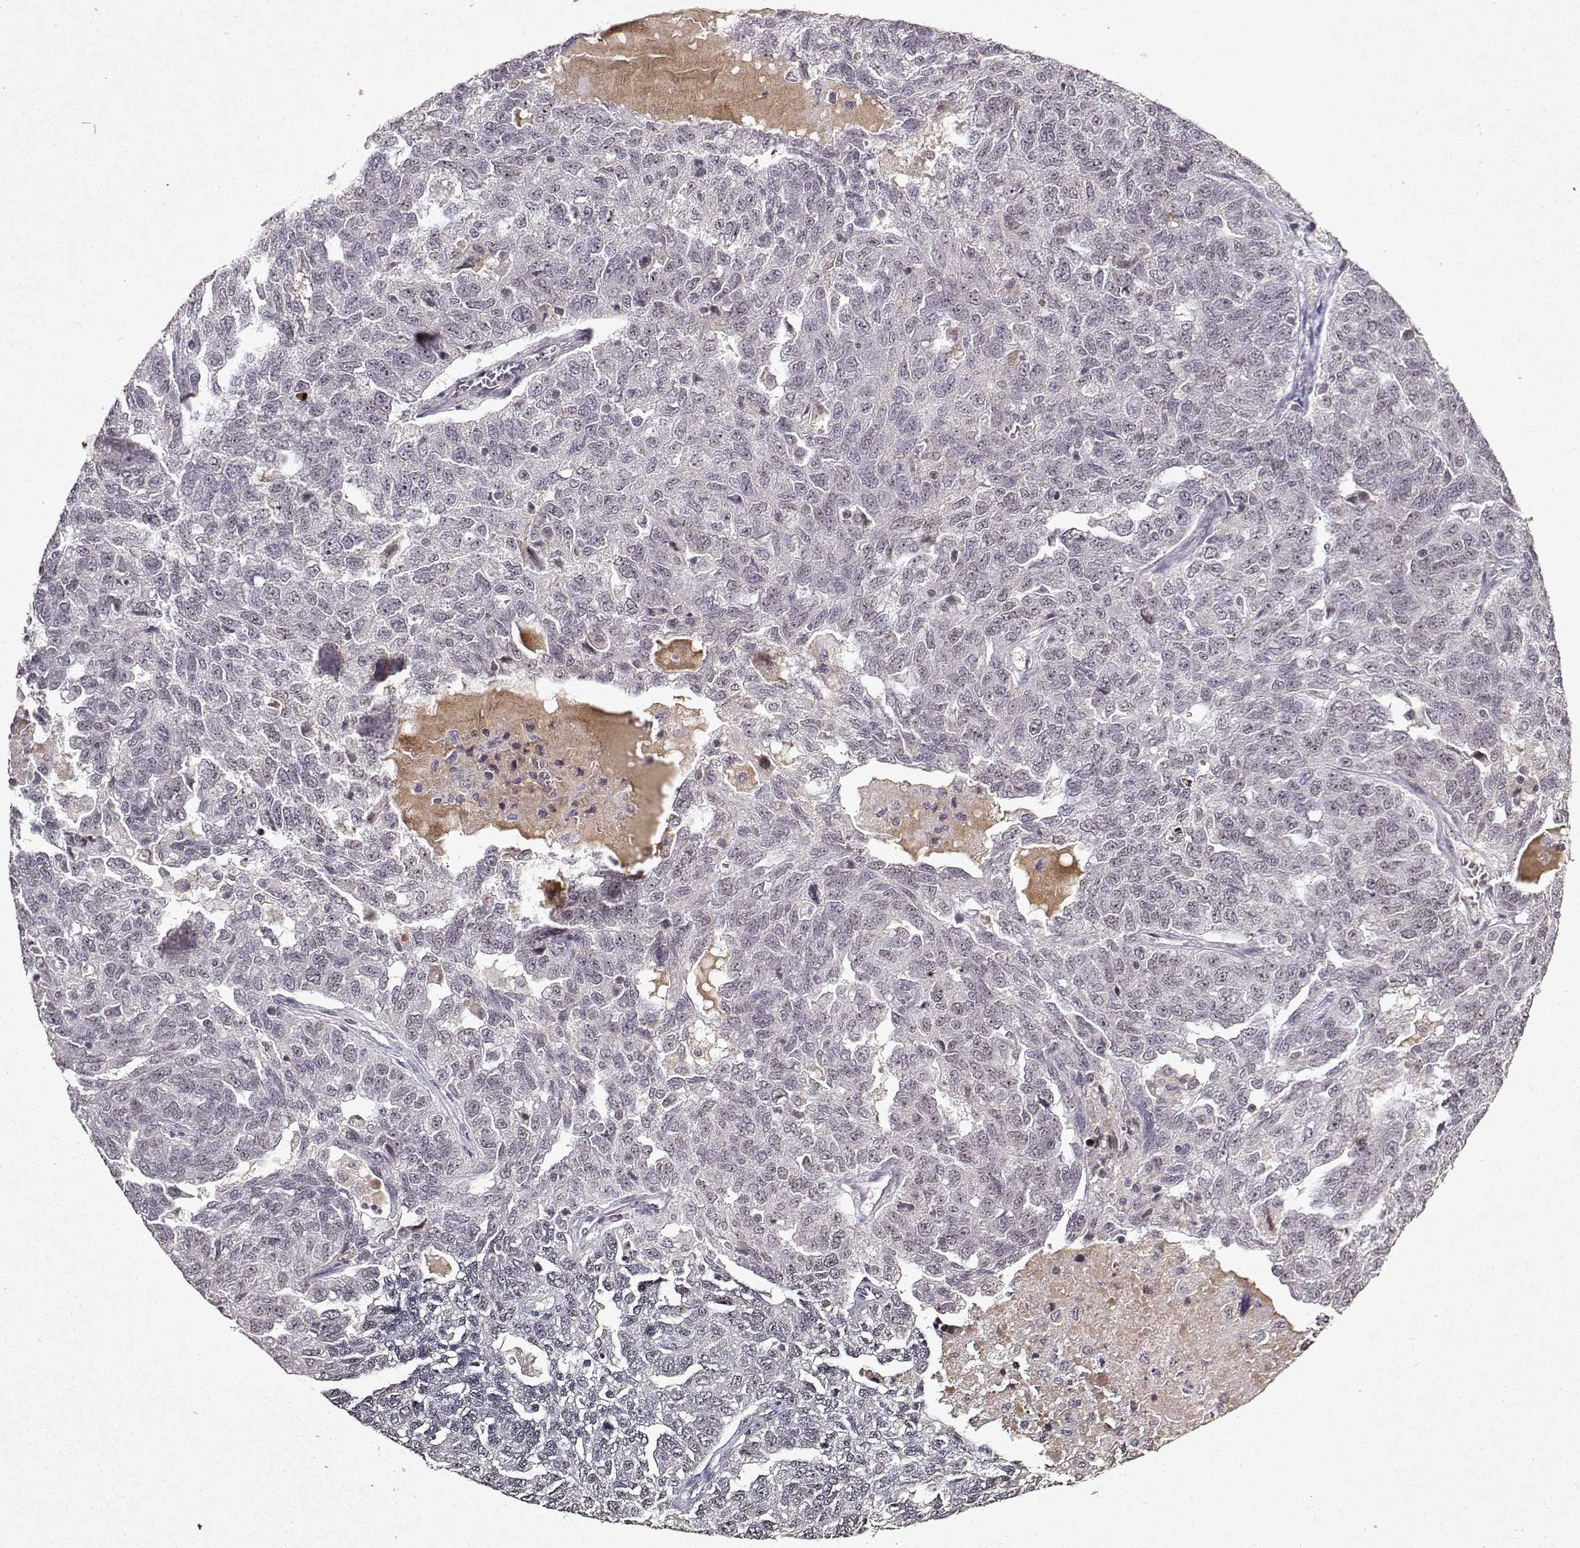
{"staining": {"intensity": "negative", "quantity": "none", "location": "none"}, "tissue": "ovarian cancer", "cell_type": "Tumor cells", "image_type": "cancer", "snomed": [{"axis": "morphology", "description": "Cystadenocarcinoma, serous, NOS"}, {"axis": "topography", "description": "Ovary"}], "caption": "Tumor cells show no significant protein expression in ovarian serous cystadenocarcinoma.", "gene": "DDX56", "patient": {"sex": "female", "age": 71}}